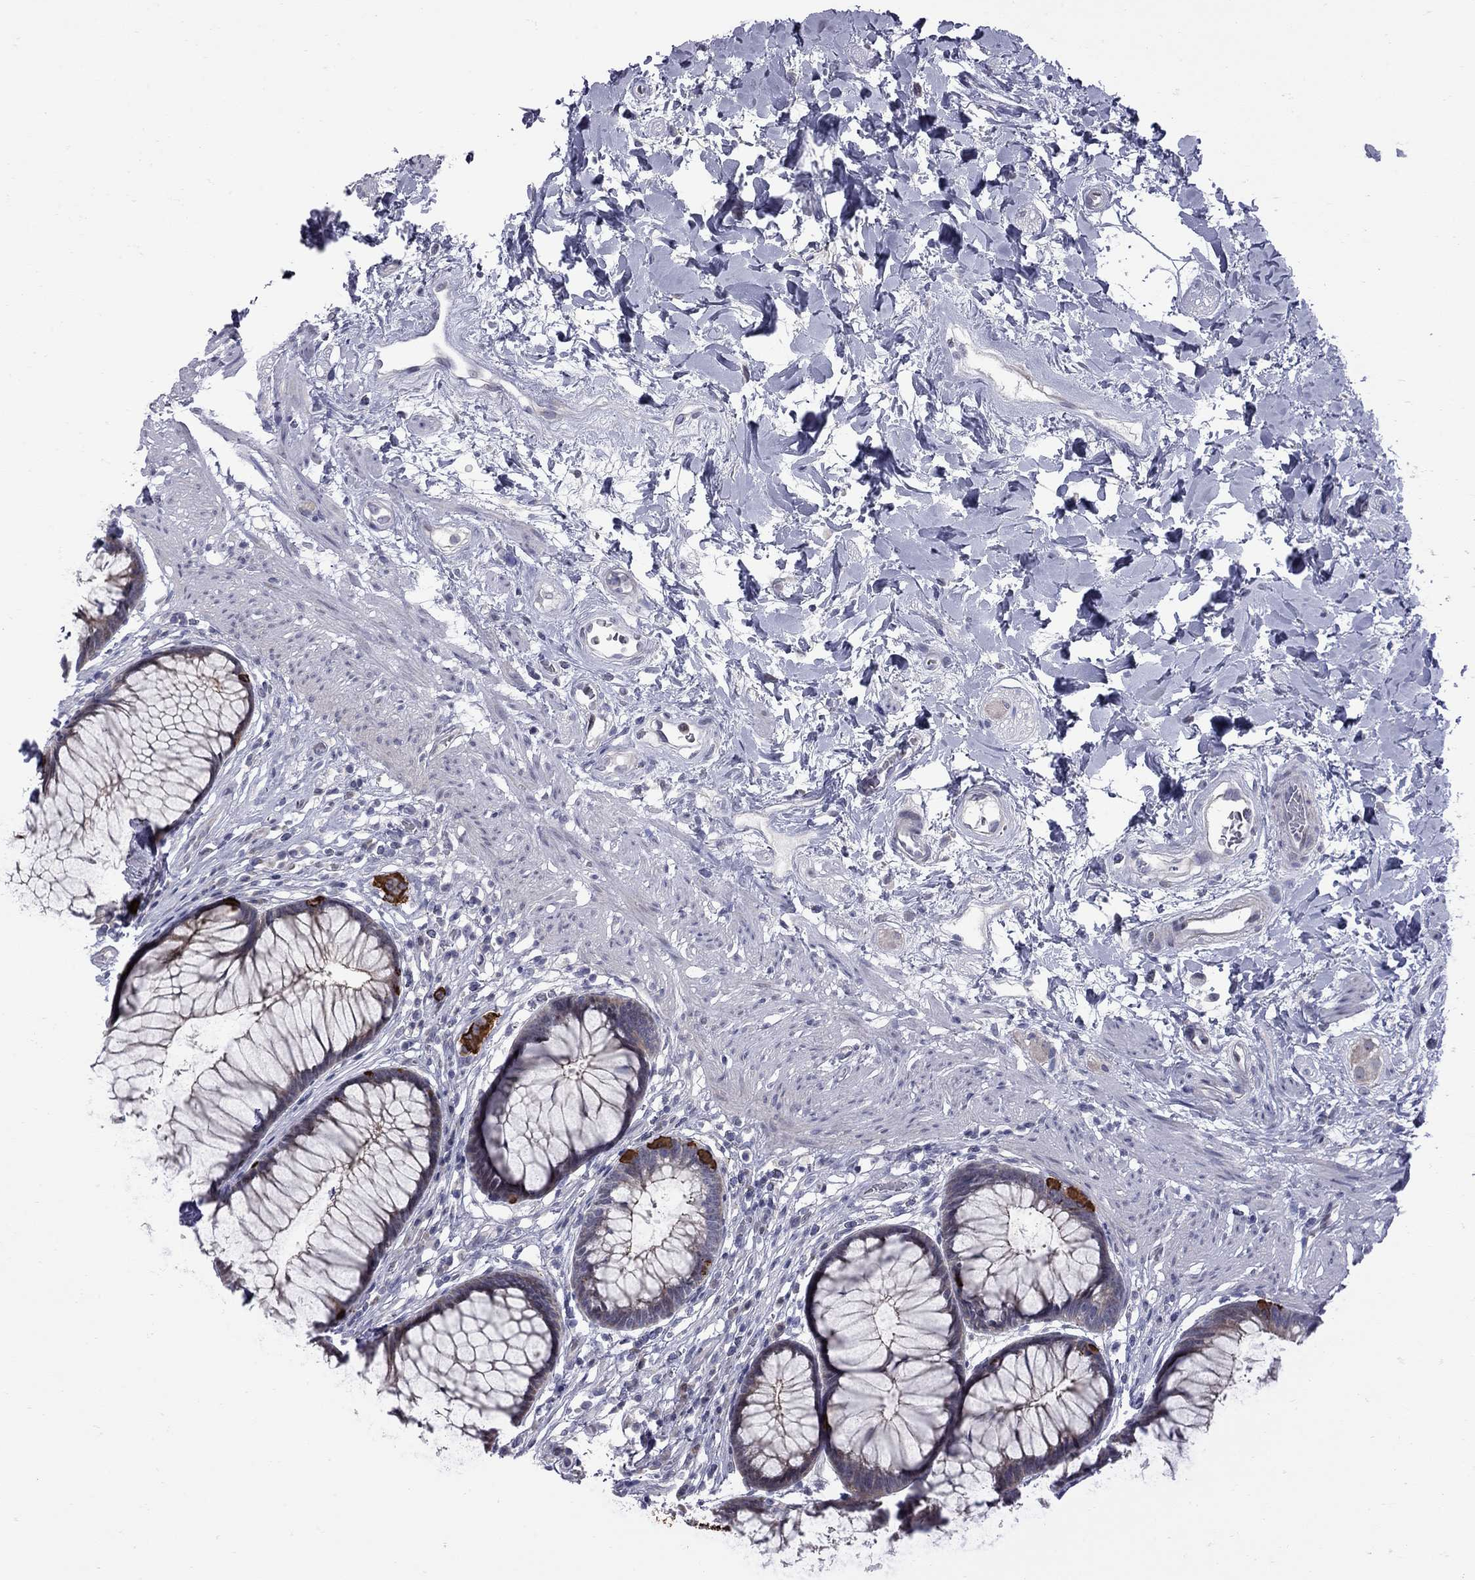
{"staining": {"intensity": "strong", "quantity": "<25%", "location": "cytoplasmic/membranous"}, "tissue": "rectum", "cell_type": "Glandular cells", "image_type": "normal", "snomed": [{"axis": "morphology", "description": "Normal tissue, NOS"}, {"axis": "topography", "description": "Smooth muscle"}, {"axis": "topography", "description": "Rectum"}], "caption": "Immunohistochemistry (IHC) (DAB) staining of unremarkable human rectum shows strong cytoplasmic/membranous protein positivity in approximately <25% of glandular cells.", "gene": "NRARP", "patient": {"sex": "male", "age": 53}}